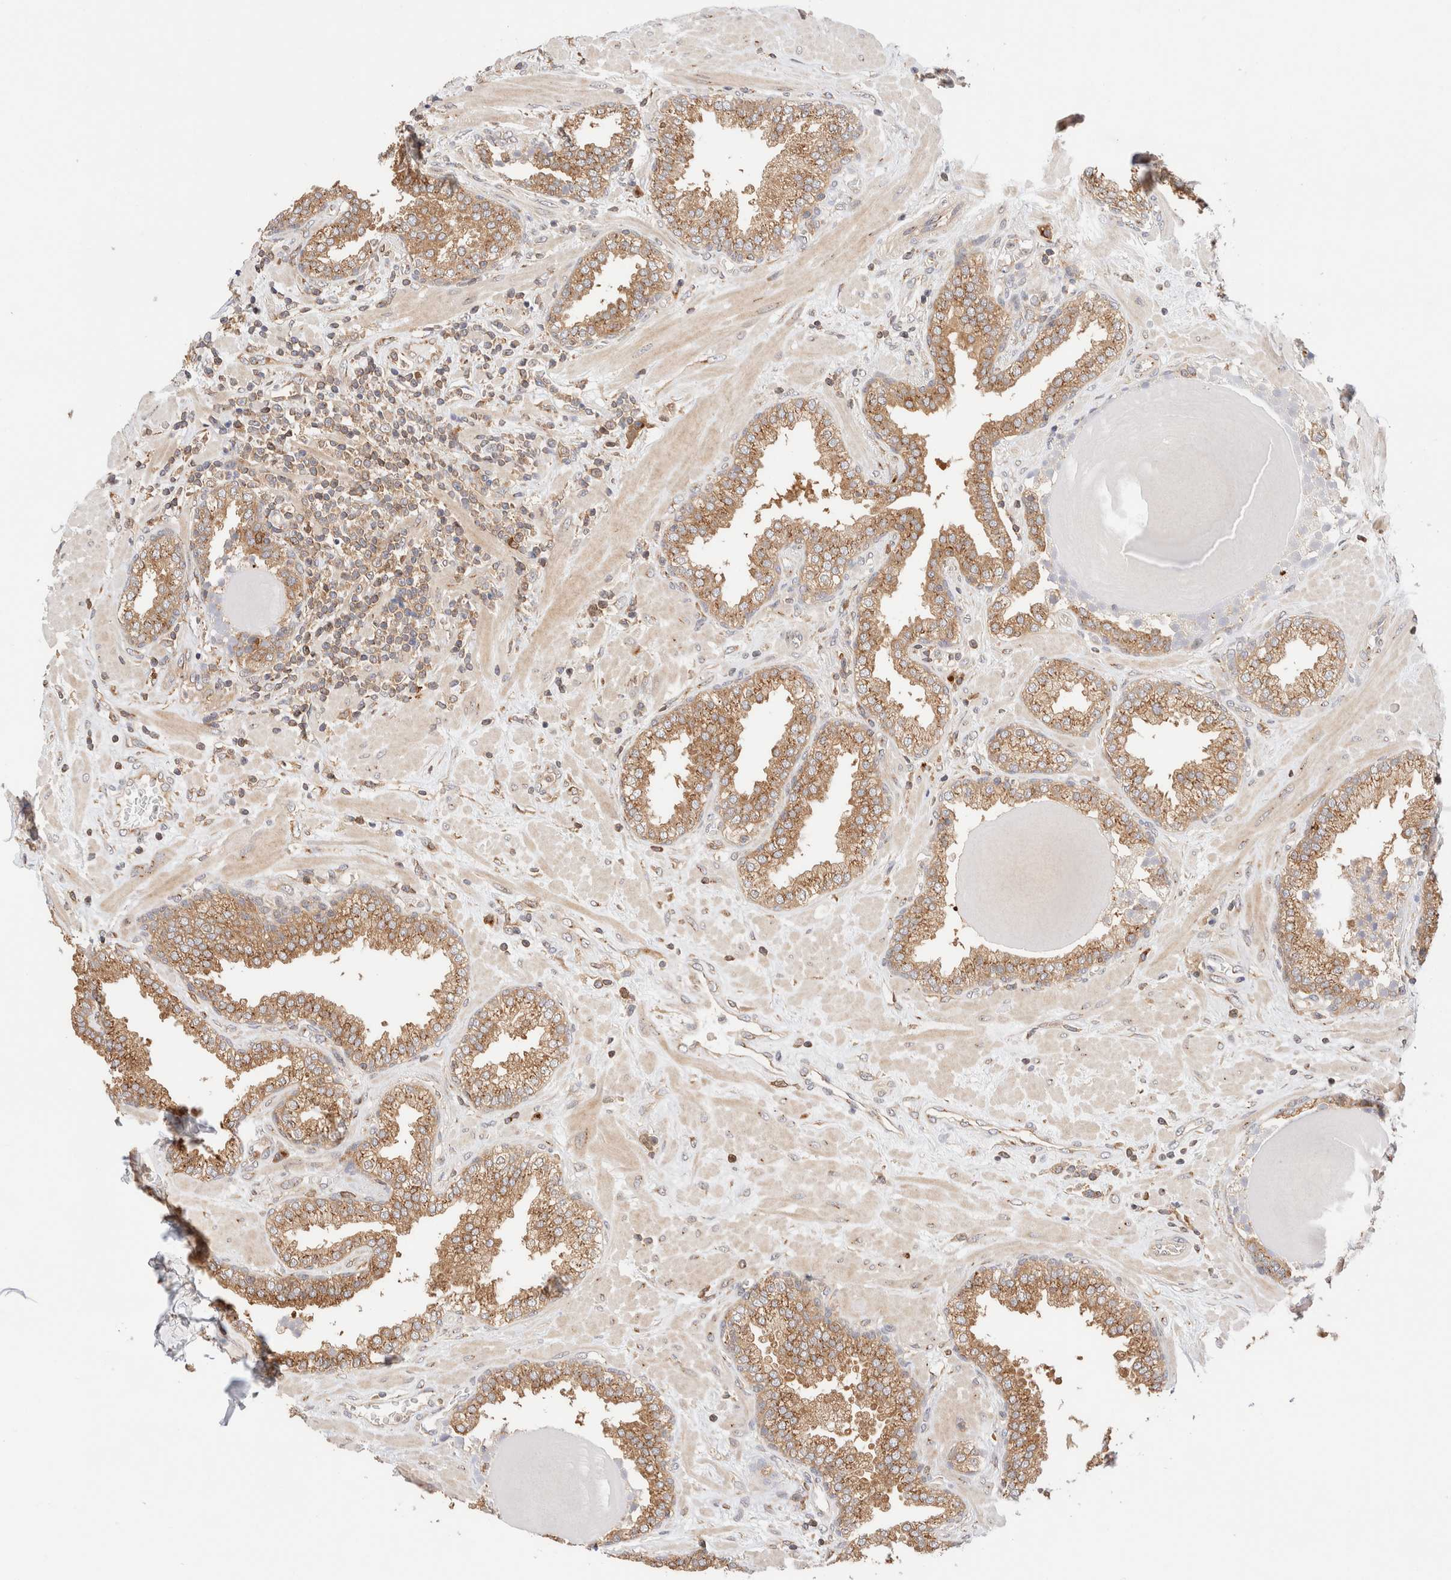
{"staining": {"intensity": "moderate", "quantity": ">75%", "location": "cytoplasmic/membranous"}, "tissue": "prostate", "cell_type": "Glandular cells", "image_type": "normal", "snomed": [{"axis": "morphology", "description": "Normal tissue, NOS"}, {"axis": "topography", "description": "Prostate"}], "caption": "Moderate cytoplasmic/membranous expression for a protein is present in approximately >75% of glandular cells of unremarkable prostate using immunohistochemistry (IHC).", "gene": "RABEP1", "patient": {"sex": "male", "age": 51}}